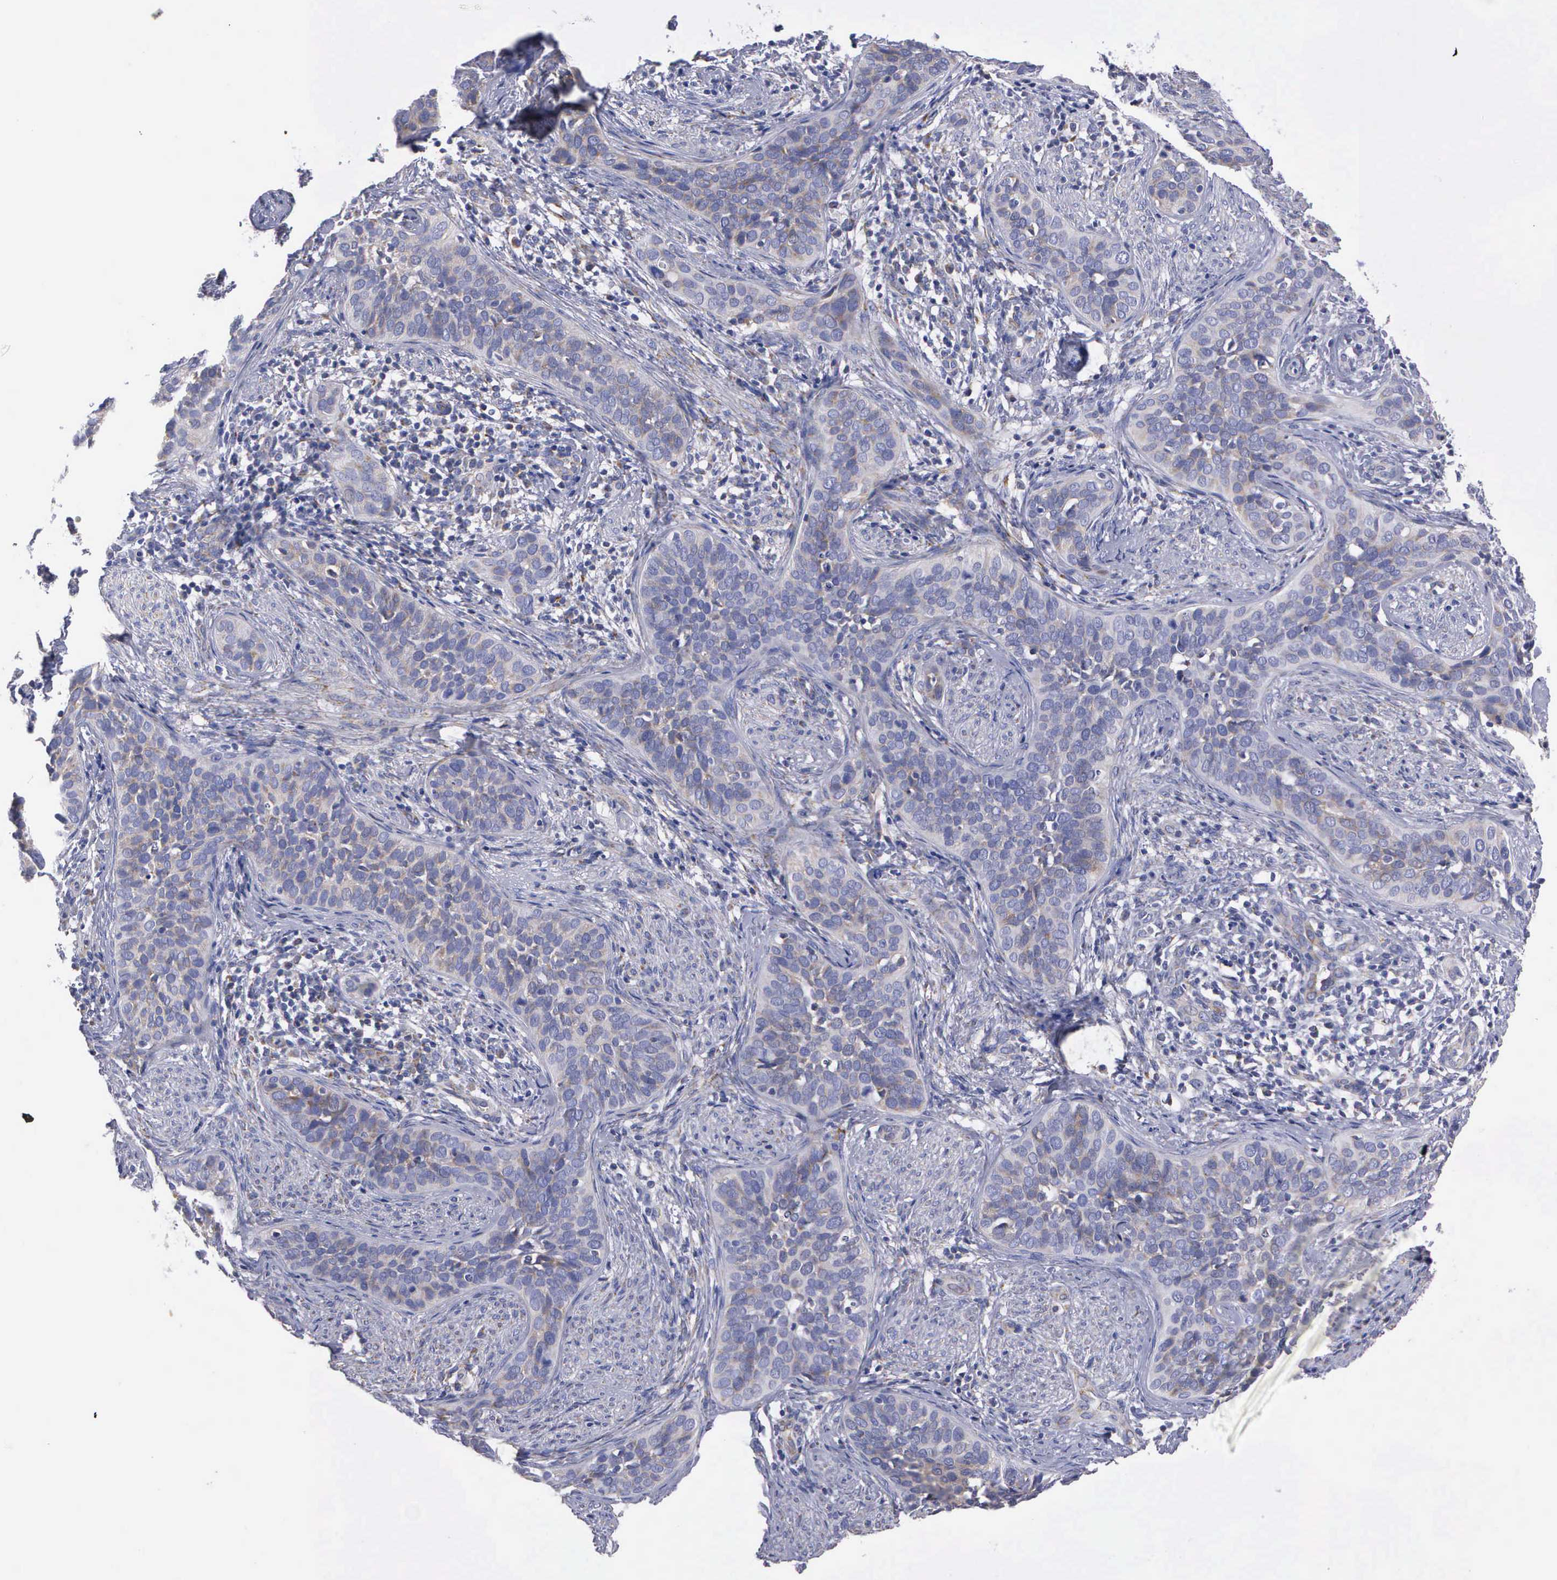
{"staining": {"intensity": "weak", "quantity": "<25%", "location": "cytoplasmic/membranous"}, "tissue": "cervical cancer", "cell_type": "Tumor cells", "image_type": "cancer", "snomed": [{"axis": "morphology", "description": "Squamous cell carcinoma, NOS"}, {"axis": "topography", "description": "Cervix"}], "caption": "Immunohistochemistry (IHC) micrograph of human cervical squamous cell carcinoma stained for a protein (brown), which demonstrates no staining in tumor cells. Nuclei are stained in blue.", "gene": "APOOL", "patient": {"sex": "female", "age": 31}}